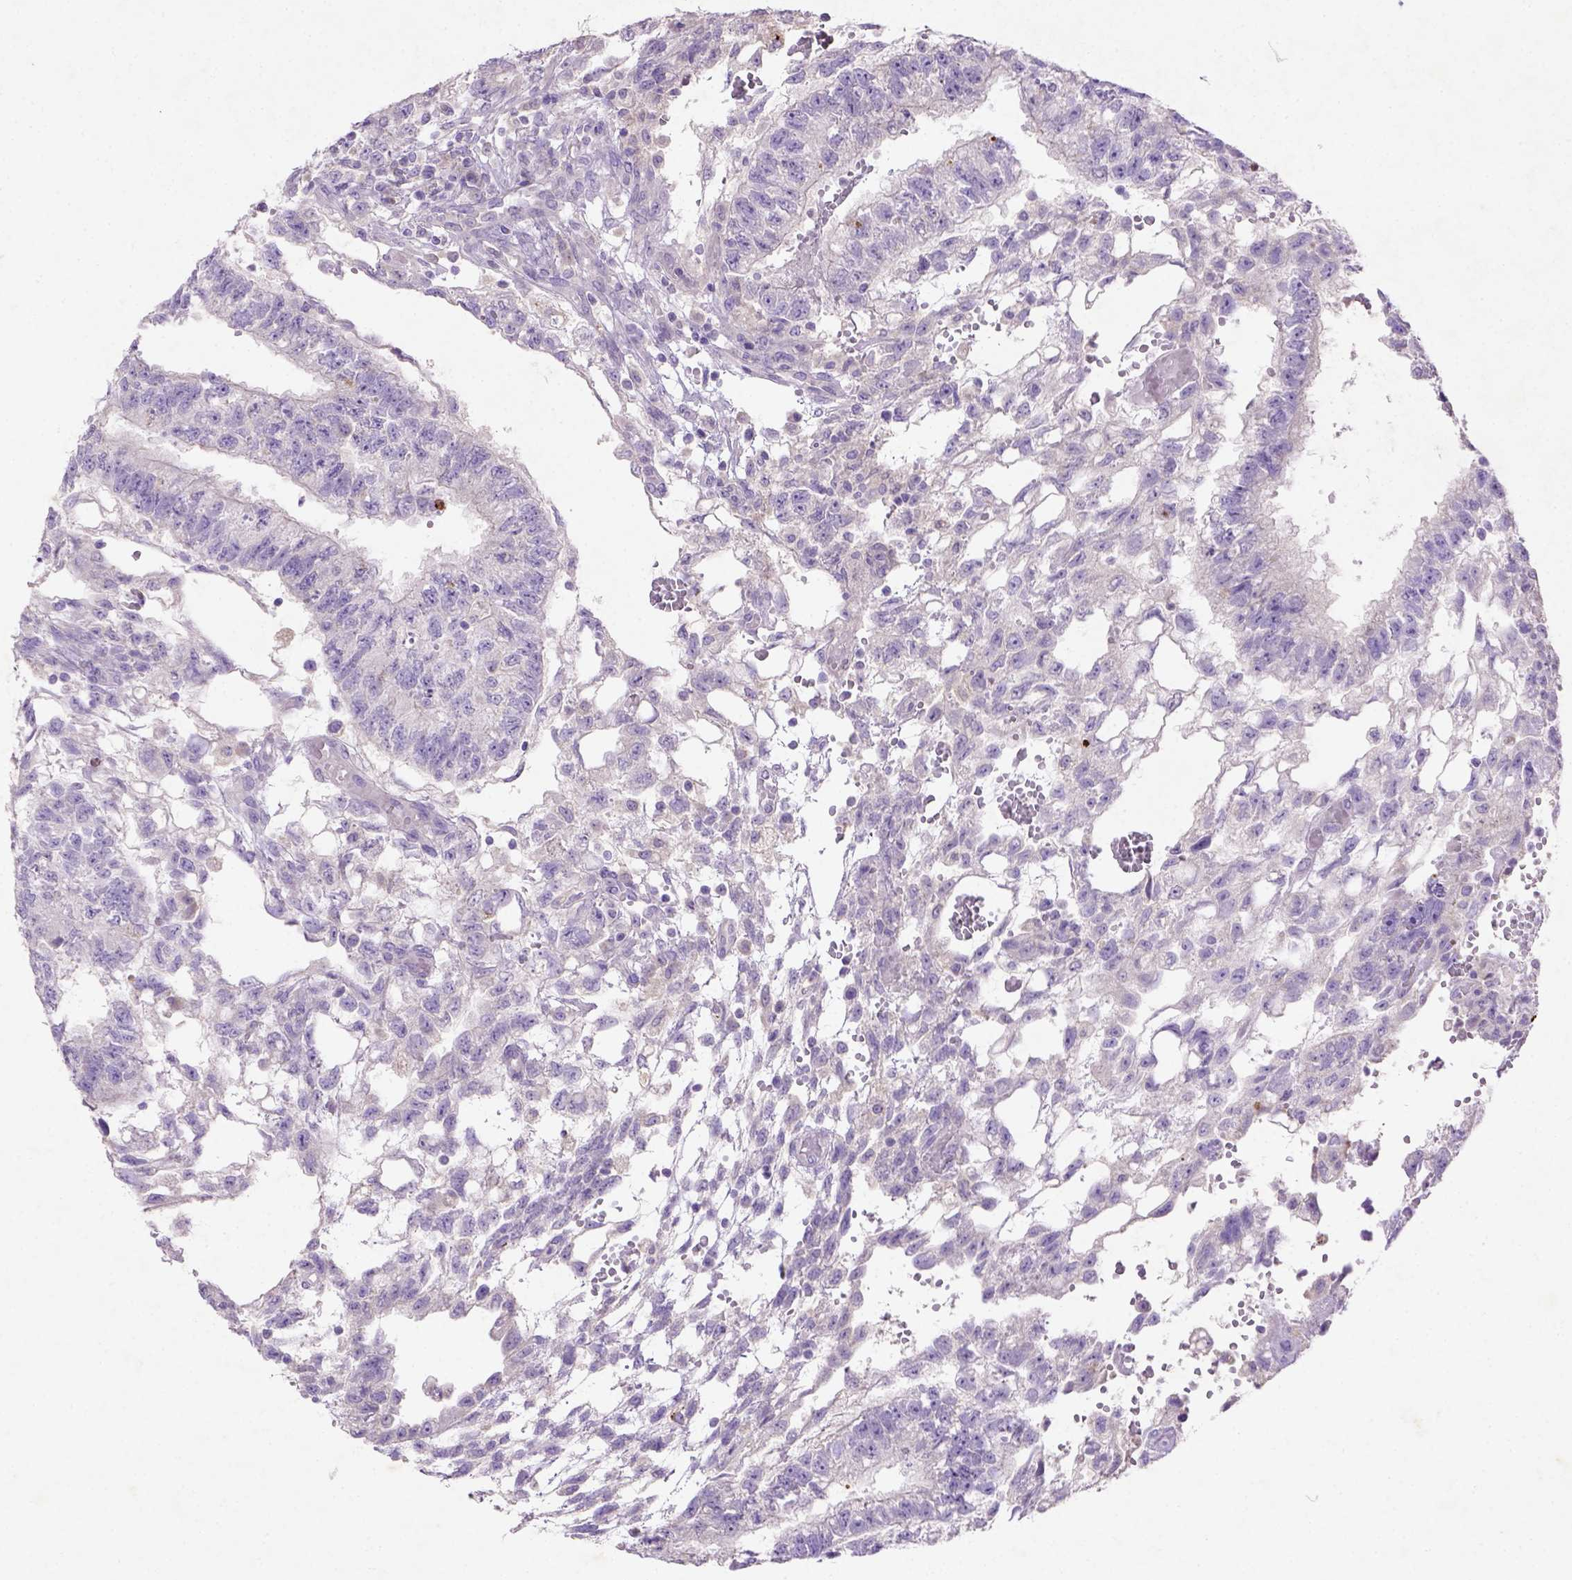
{"staining": {"intensity": "negative", "quantity": "none", "location": "none"}, "tissue": "testis cancer", "cell_type": "Tumor cells", "image_type": "cancer", "snomed": [{"axis": "morphology", "description": "Carcinoma, Embryonal, NOS"}, {"axis": "topography", "description": "Testis"}], "caption": "DAB (3,3'-diaminobenzidine) immunohistochemical staining of human testis cancer displays no significant positivity in tumor cells.", "gene": "NUDT2", "patient": {"sex": "male", "age": 32}}